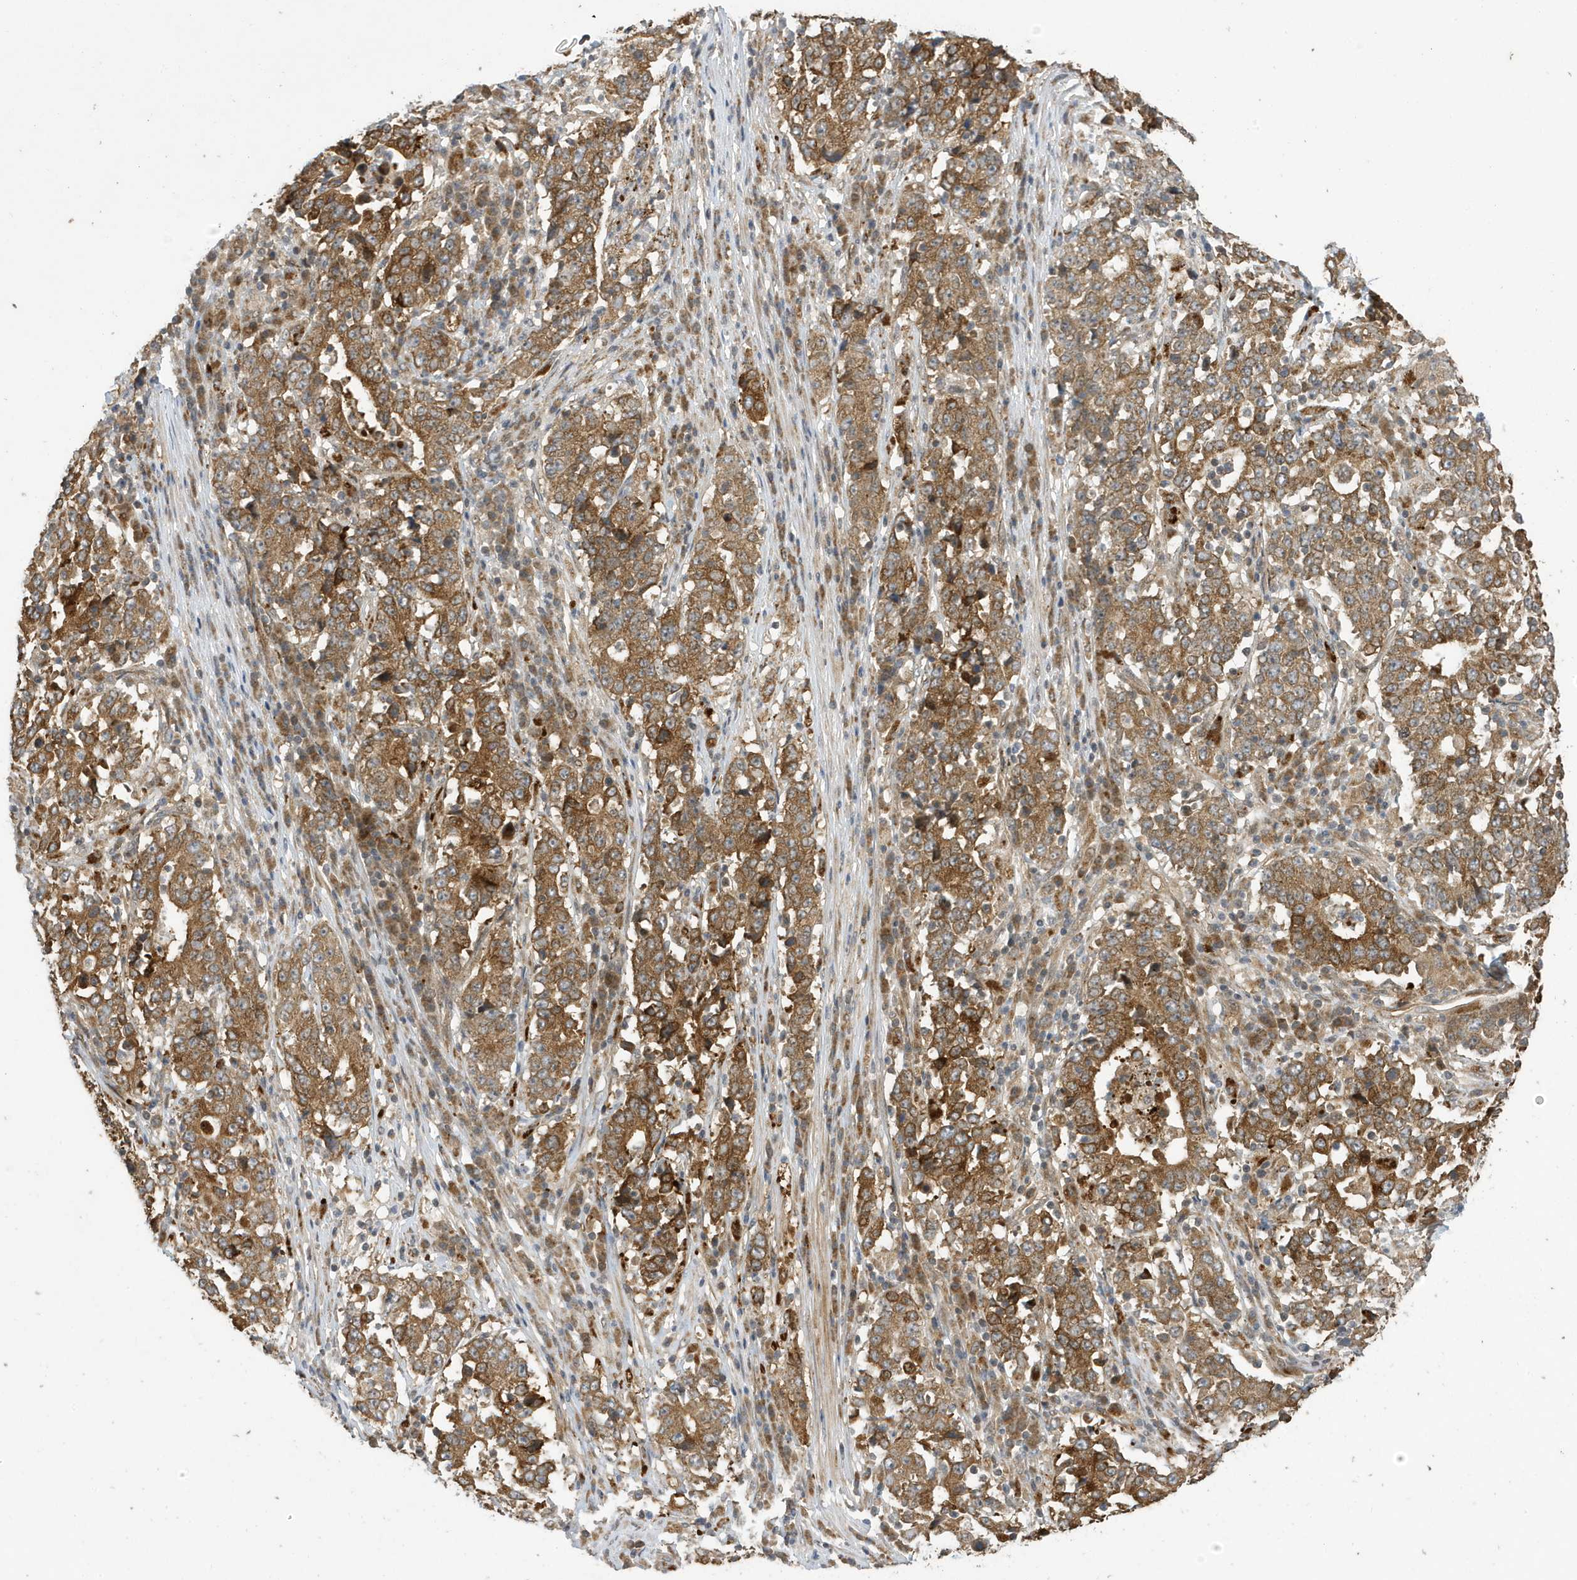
{"staining": {"intensity": "moderate", "quantity": ">75%", "location": "cytoplasmic/membranous"}, "tissue": "stomach cancer", "cell_type": "Tumor cells", "image_type": "cancer", "snomed": [{"axis": "morphology", "description": "Adenocarcinoma, NOS"}, {"axis": "topography", "description": "Stomach"}], "caption": "A brown stain highlights moderate cytoplasmic/membranous expression of a protein in stomach adenocarcinoma tumor cells. The staining was performed using DAB (3,3'-diaminobenzidine), with brown indicating positive protein expression. Nuclei are stained blue with hematoxylin.", "gene": "NCOA7", "patient": {"sex": "male", "age": 59}}